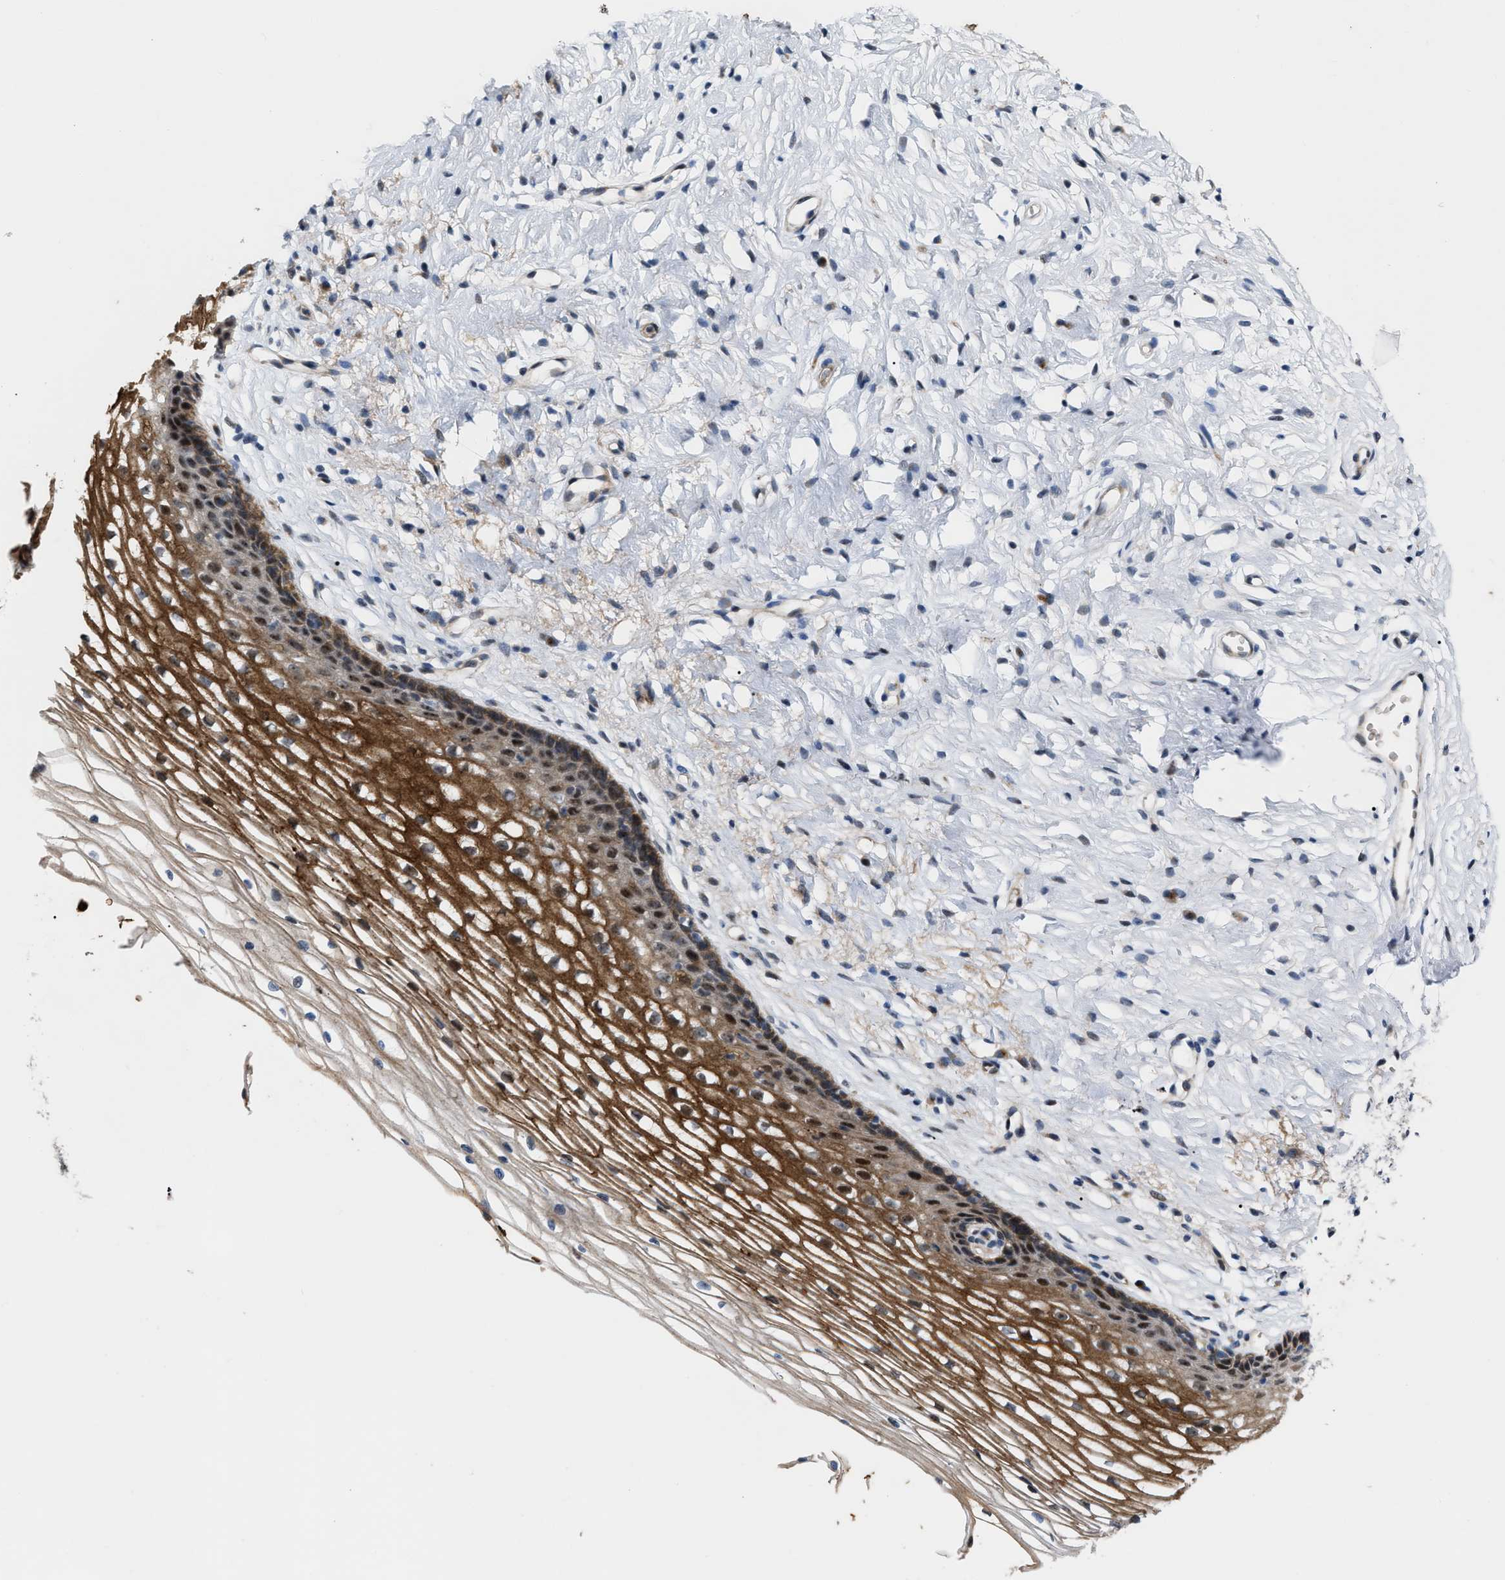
{"staining": {"intensity": "moderate", "quantity": "<25%", "location": "cytoplasmic/membranous"}, "tissue": "cervix", "cell_type": "Glandular cells", "image_type": "normal", "snomed": [{"axis": "morphology", "description": "Normal tissue, NOS"}, {"axis": "topography", "description": "Cervix"}], "caption": "Immunohistochemistry photomicrograph of normal cervix stained for a protein (brown), which displays low levels of moderate cytoplasmic/membranous expression in about <25% of glandular cells.", "gene": "POLR1F", "patient": {"sex": "female", "age": 77}}